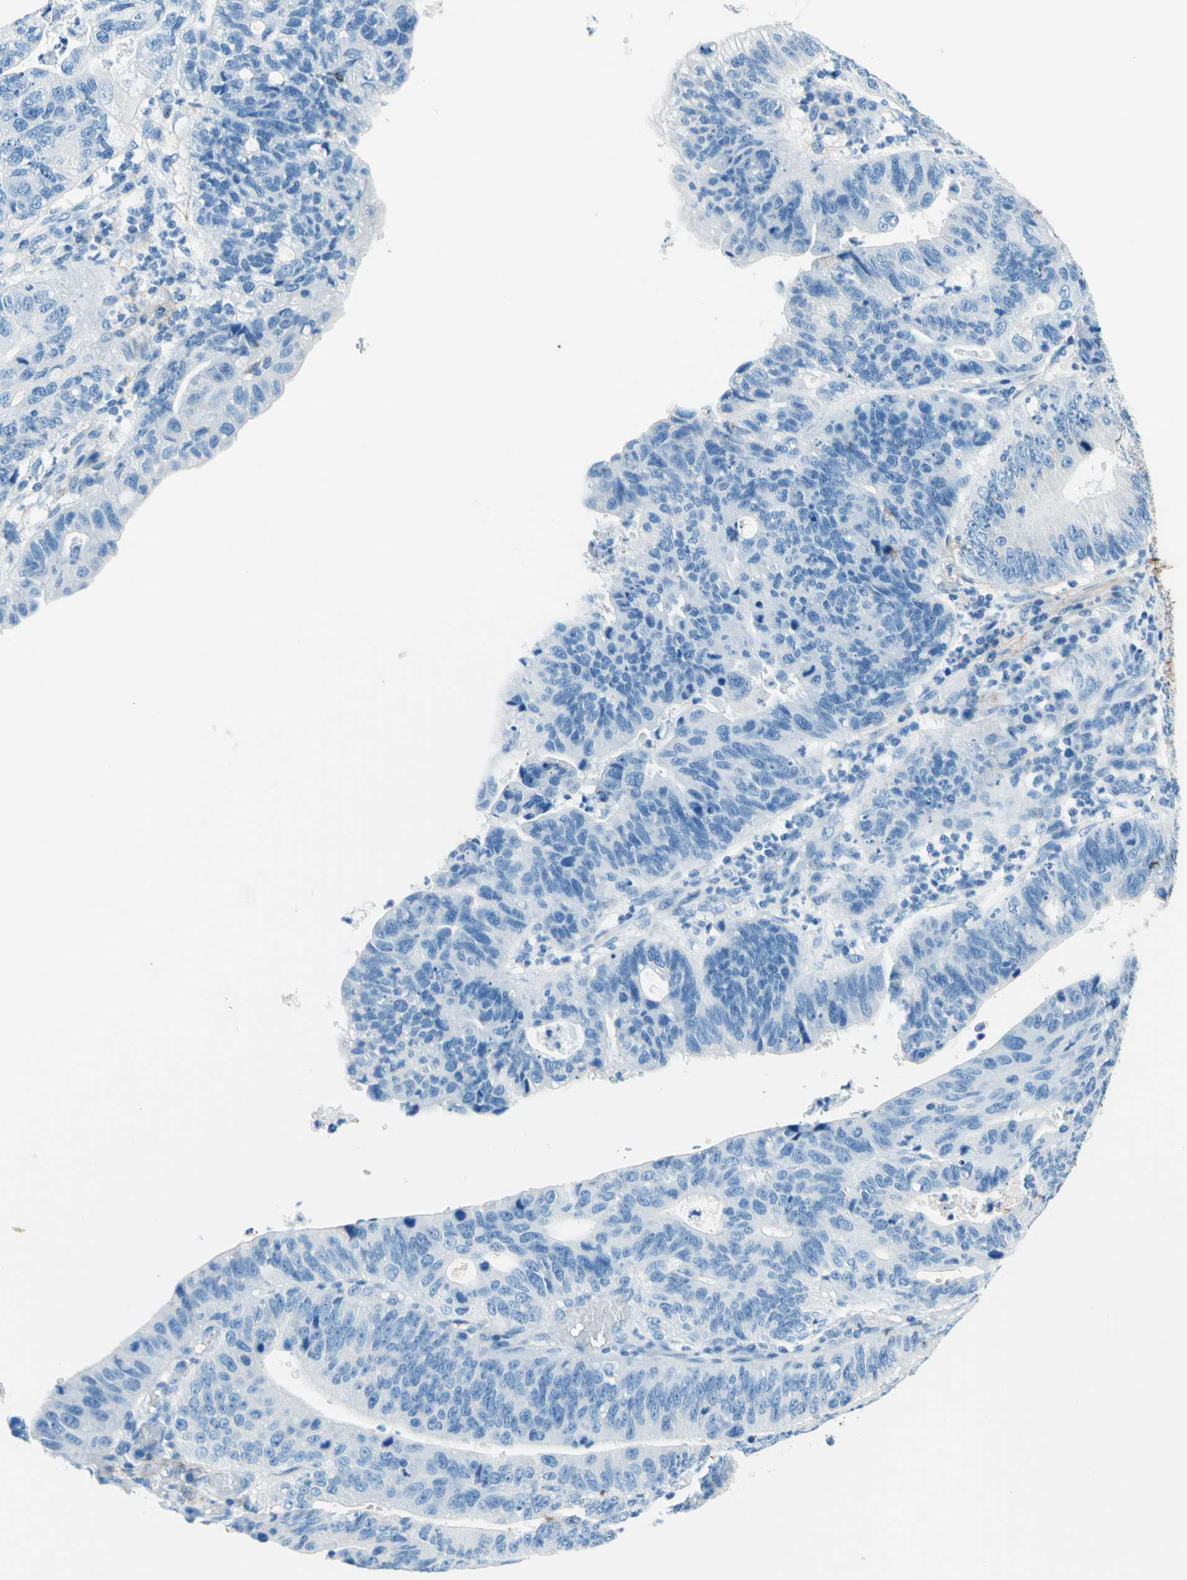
{"staining": {"intensity": "negative", "quantity": "none", "location": "none"}, "tissue": "stomach cancer", "cell_type": "Tumor cells", "image_type": "cancer", "snomed": [{"axis": "morphology", "description": "Adenocarcinoma, NOS"}, {"axis": "topography", "description": "Stomach"}], "caption": "Immunohistochemistry micrograph of human stomach cancer (adenocarcinoma) stained for a protein (brown), which exhibits no positivity in tumor cells. (DAB IHC, high magnification).", "gene": "MFAP5", "patient": {"sex": "male", "age": 59}}